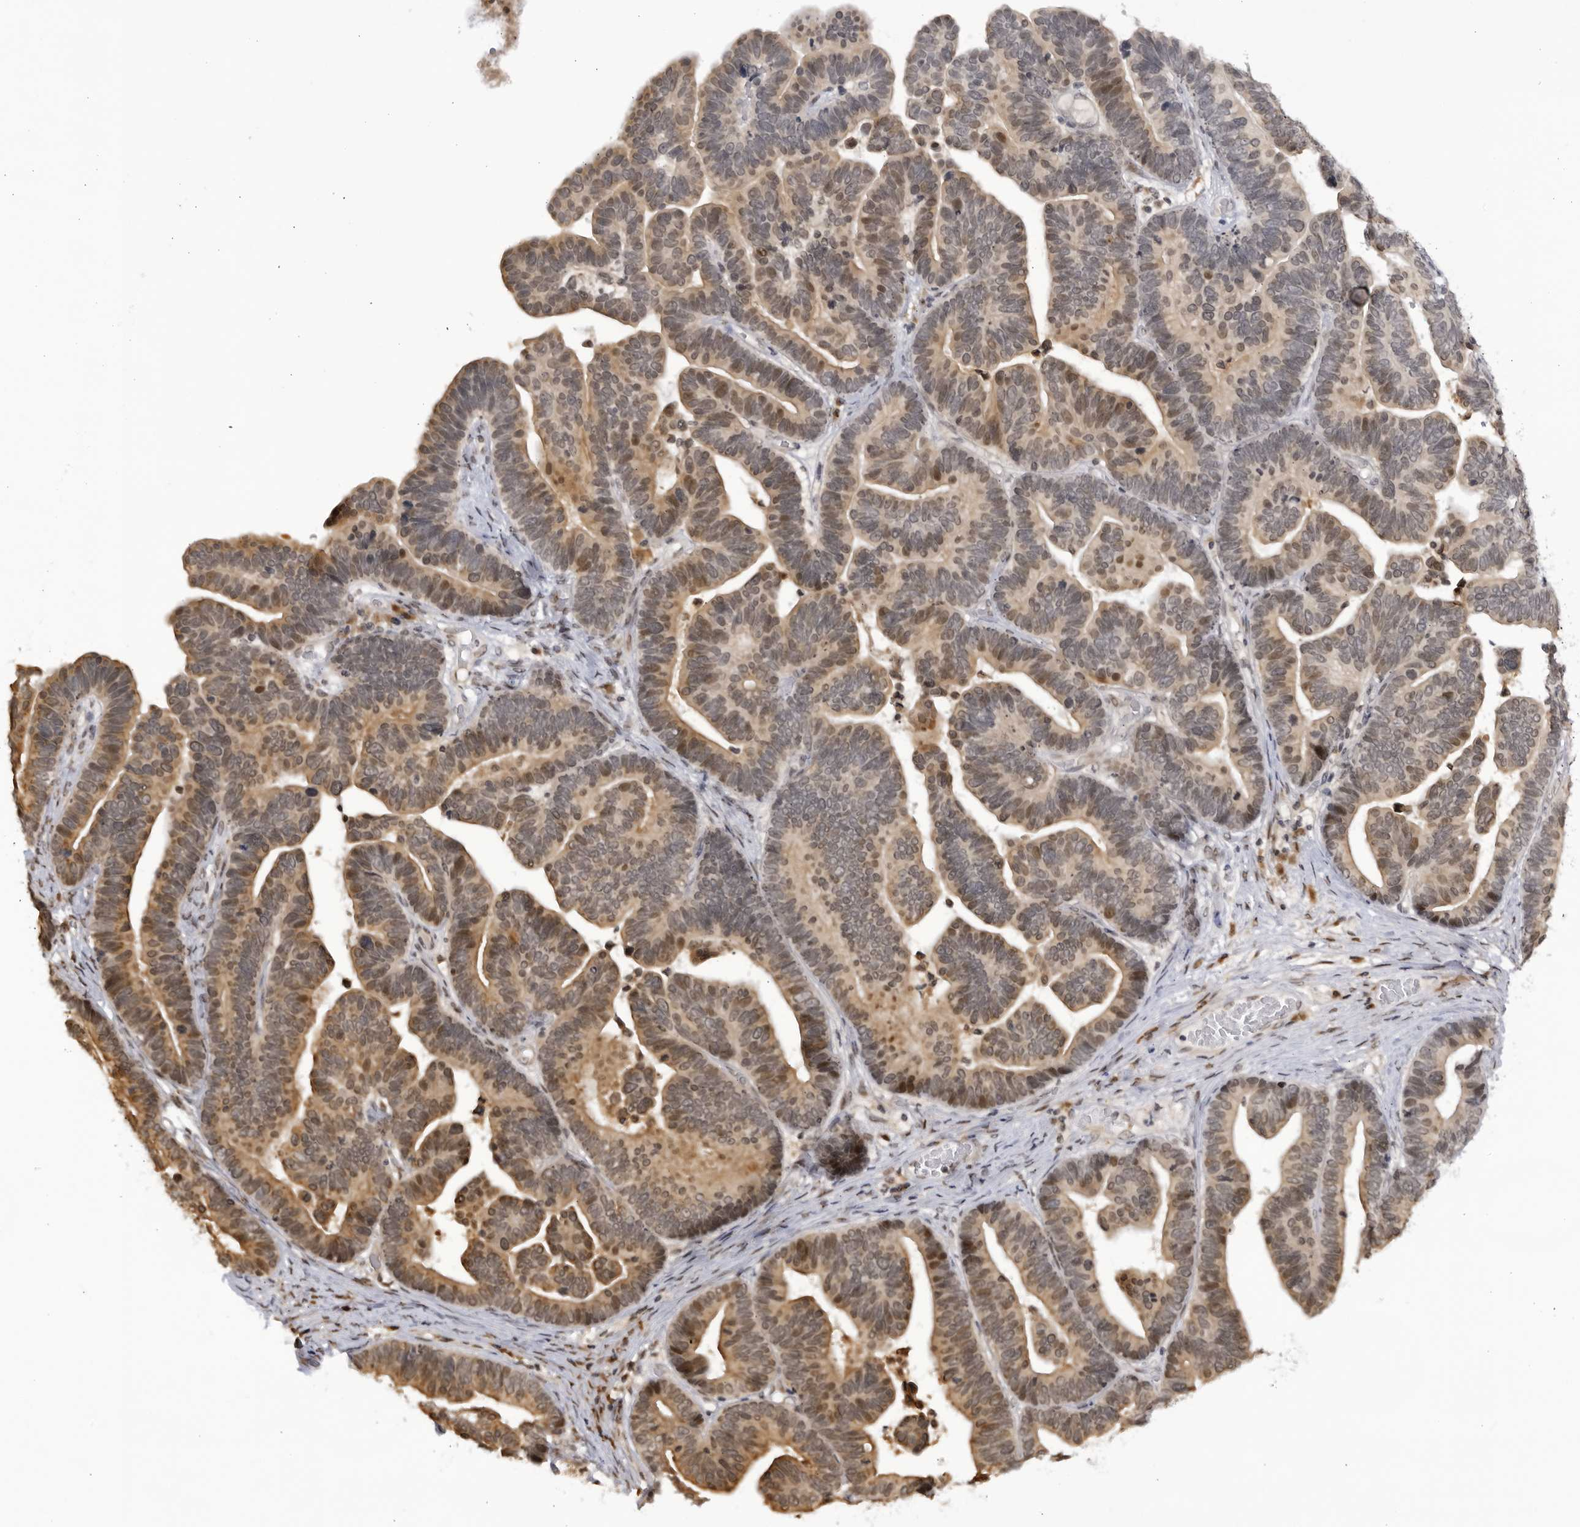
{"staining": {"intensity": "weak", "quantity": "25%-75%", "location": "cytoplasmic/membranous,nuclear"}, "tissue": "ovarian cancer", "cell_type": "Tumor cells", "image_type": "cancer", "snomed": [{"axis": "morphology", "description": "Cystadenocarcinoma, serous, NOS"}, {"axis": "topography", "description": "Ovary"}], "caption": "Ovarian serous cystadenocarcinoma stained with immunohistochemistry exhibits weak cytoplasmic/membranous and nuclear staining in approximately 25%-75% of tumor cells.", "gene": "RASGEF1C", "patient": {"sex": "female", "age": 56}}